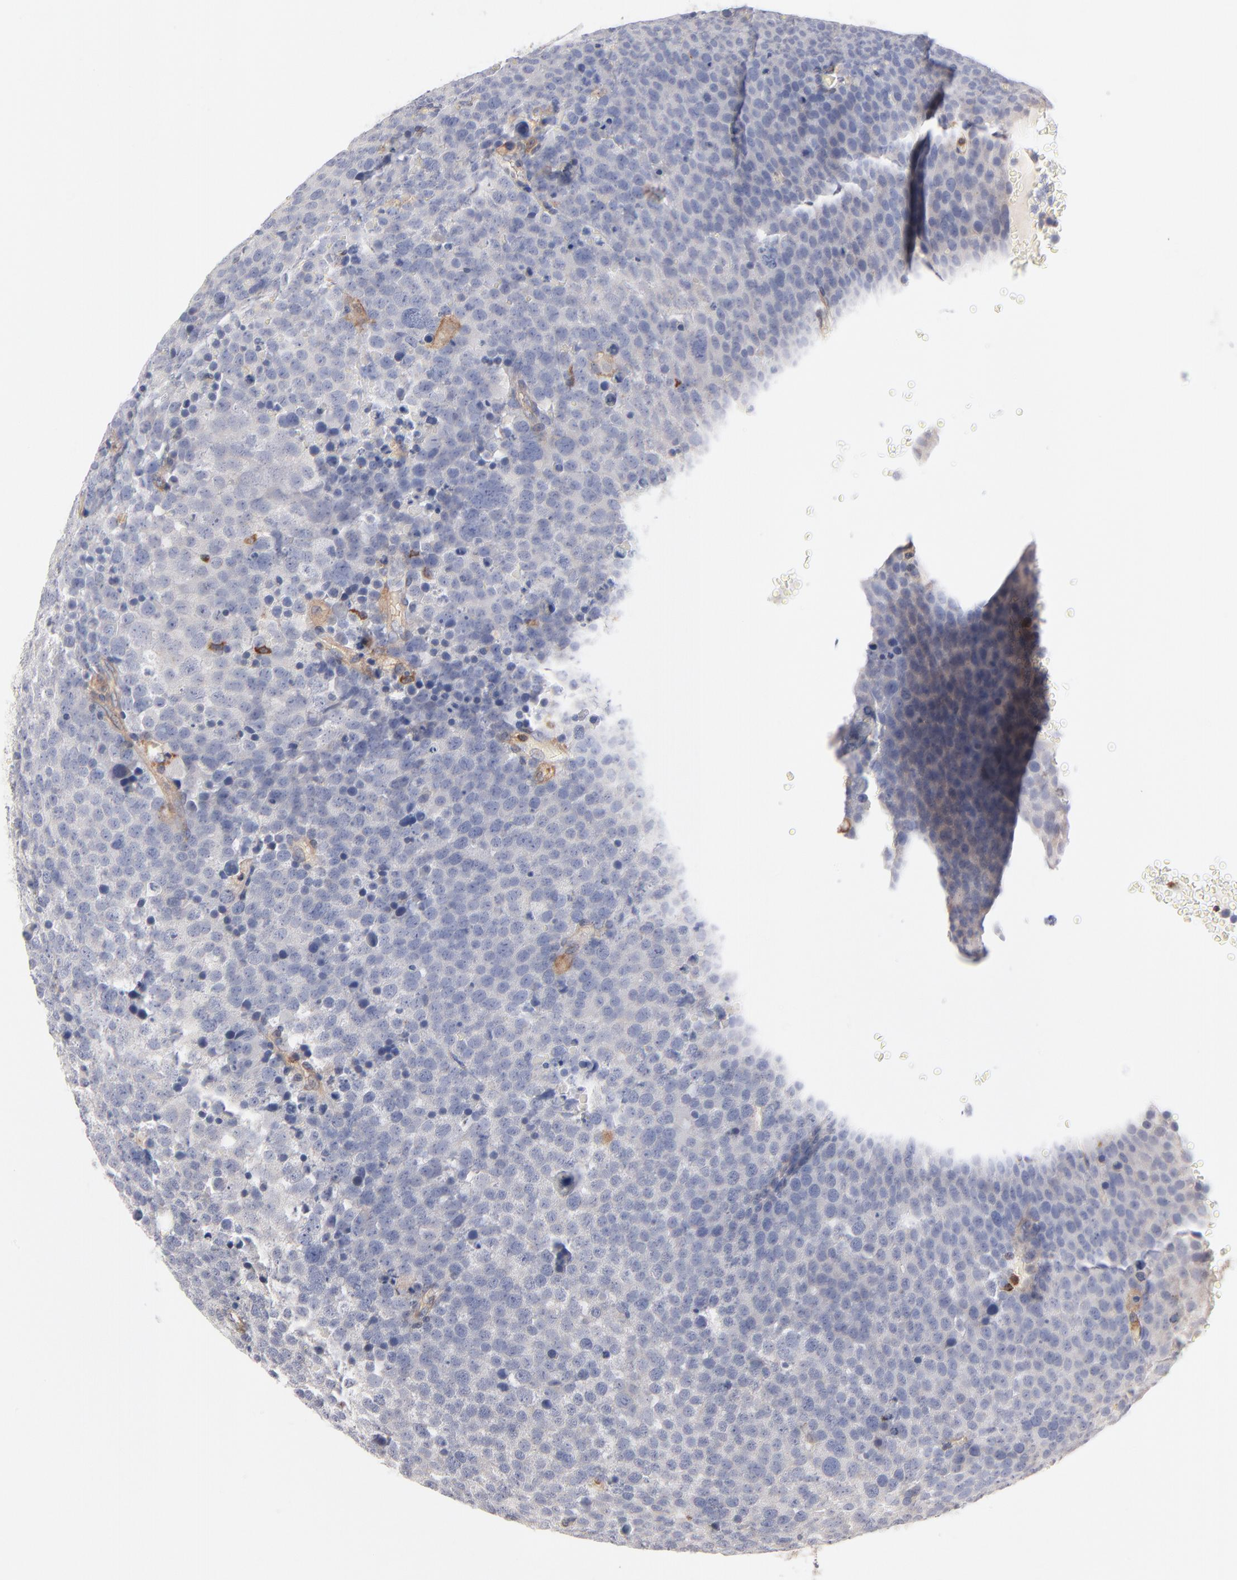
{"staining": {"intensity": "negative", "quantity": "none", "location": "none"}, "tissue": "testis cancer", "cell_type": "Tumor cells", "image_type": "cancer", "snomed": [{"axis": "morphology", "description": "Seminoma, NOS"}, {"axis": "topography", "description": "Testis"}], "caption": "Tumor cells are negative for protein expression in human testis cancer. (Brightfield microscopy of DAB immunohistochemistry at high magnification).", "gene": "WIPF1", "patient": {"sex": "male", "age": 71}}